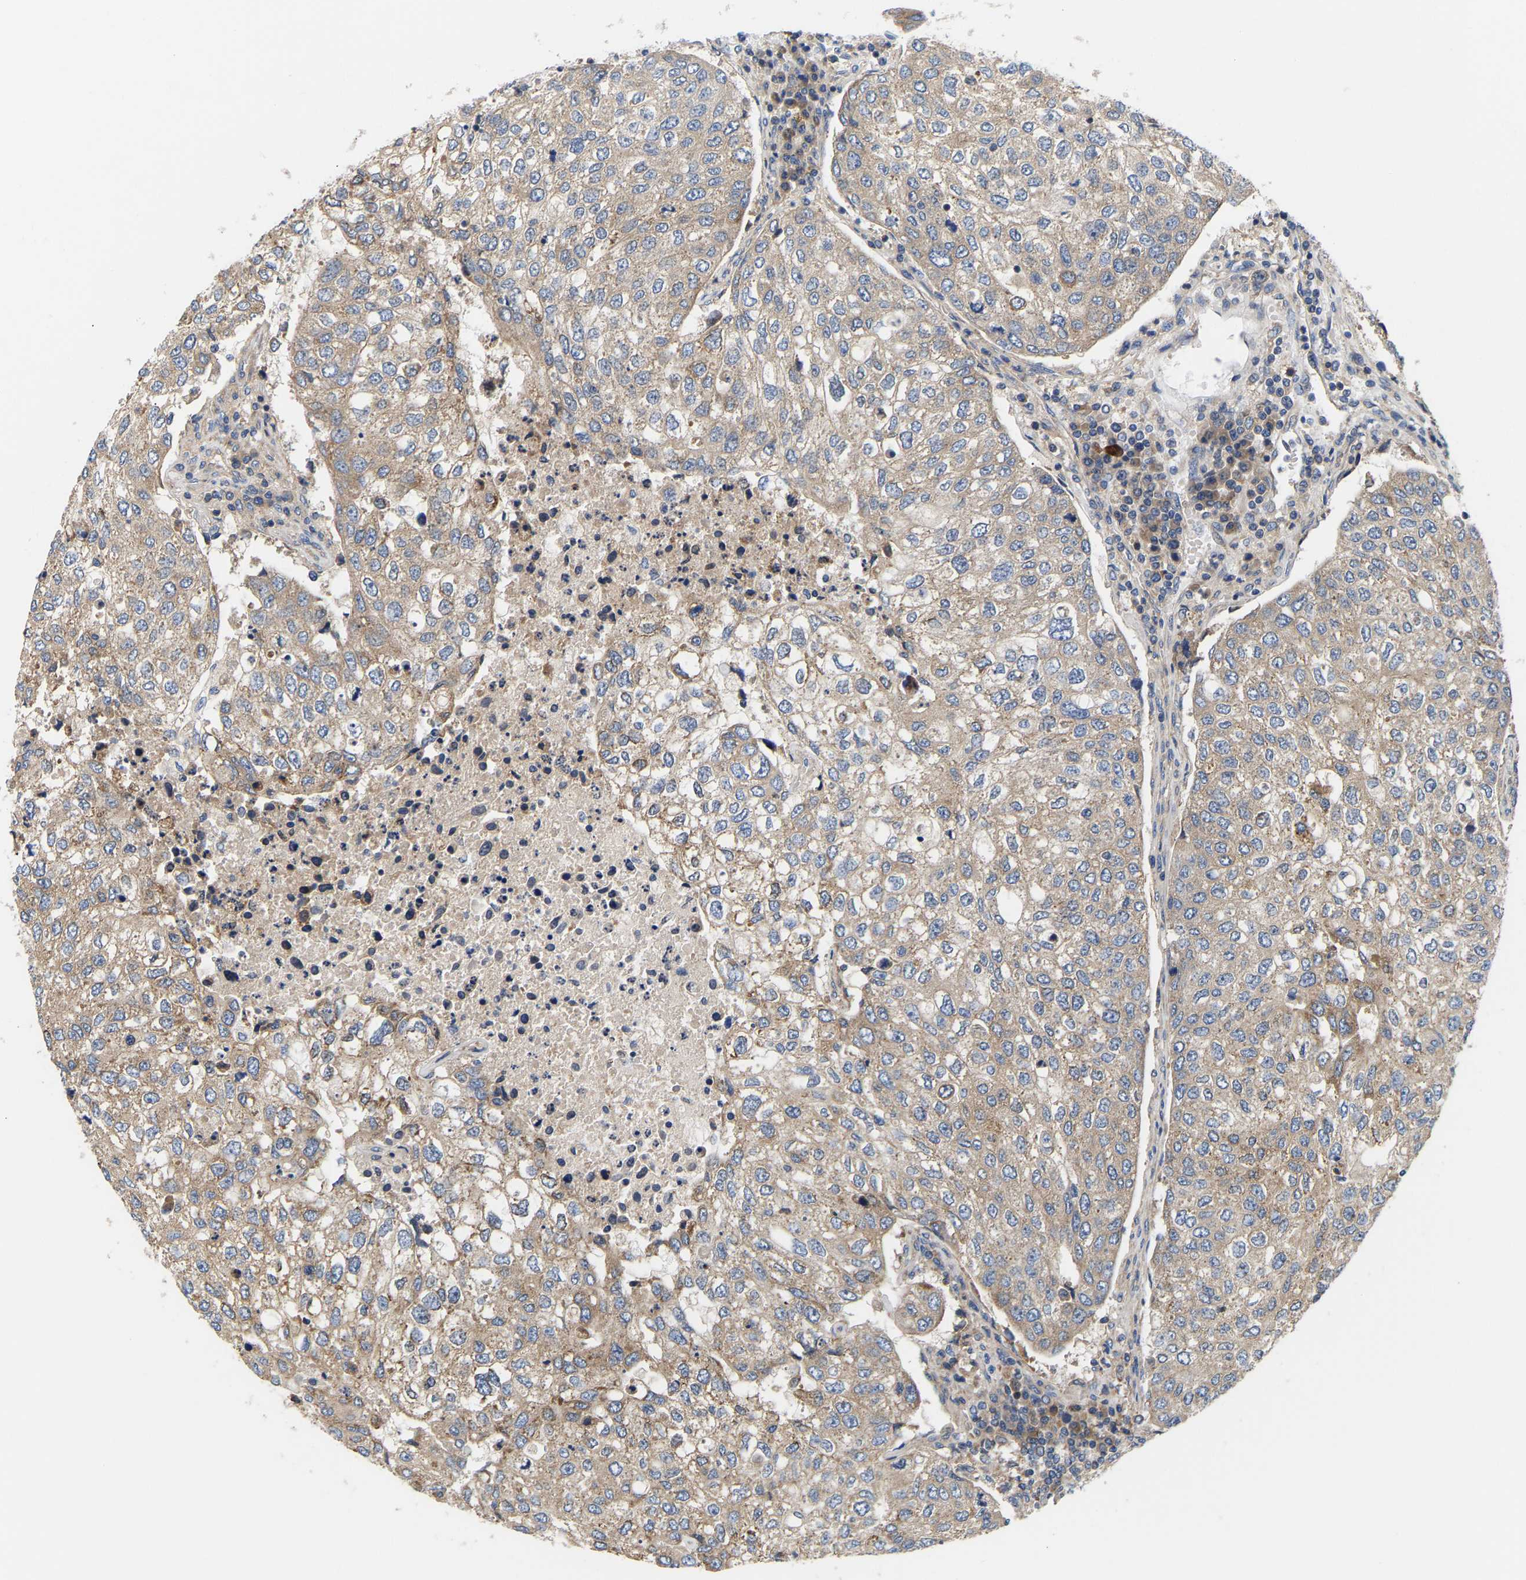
{"staining": {"intensity": "moderate", "quantity": "<25%", "location": "cytoplasmic/membranous"}, "tissue": "urothelial cancer", "cell_type": "Tumor cells", "image_type": "cancer", "snomed": [{"axis": "morphology", "description": "Urothelial carcinoma, High grade"}, {"axis": "topography", "description": "Lymph node"}, {"axis": "topography", "description": "Urinary bladder"}], "caption": "This photomicrograph reveals urothelial cancer stained with immunohistochemistry (IHC) to label a protein in brown. The cytoplasmic/membranous of tumor cells show moderate positivity for the protein. Nuclei are counter-stained blue.", "gene": "AIMP2", "patient": {"sex": "male", "age": 51}}